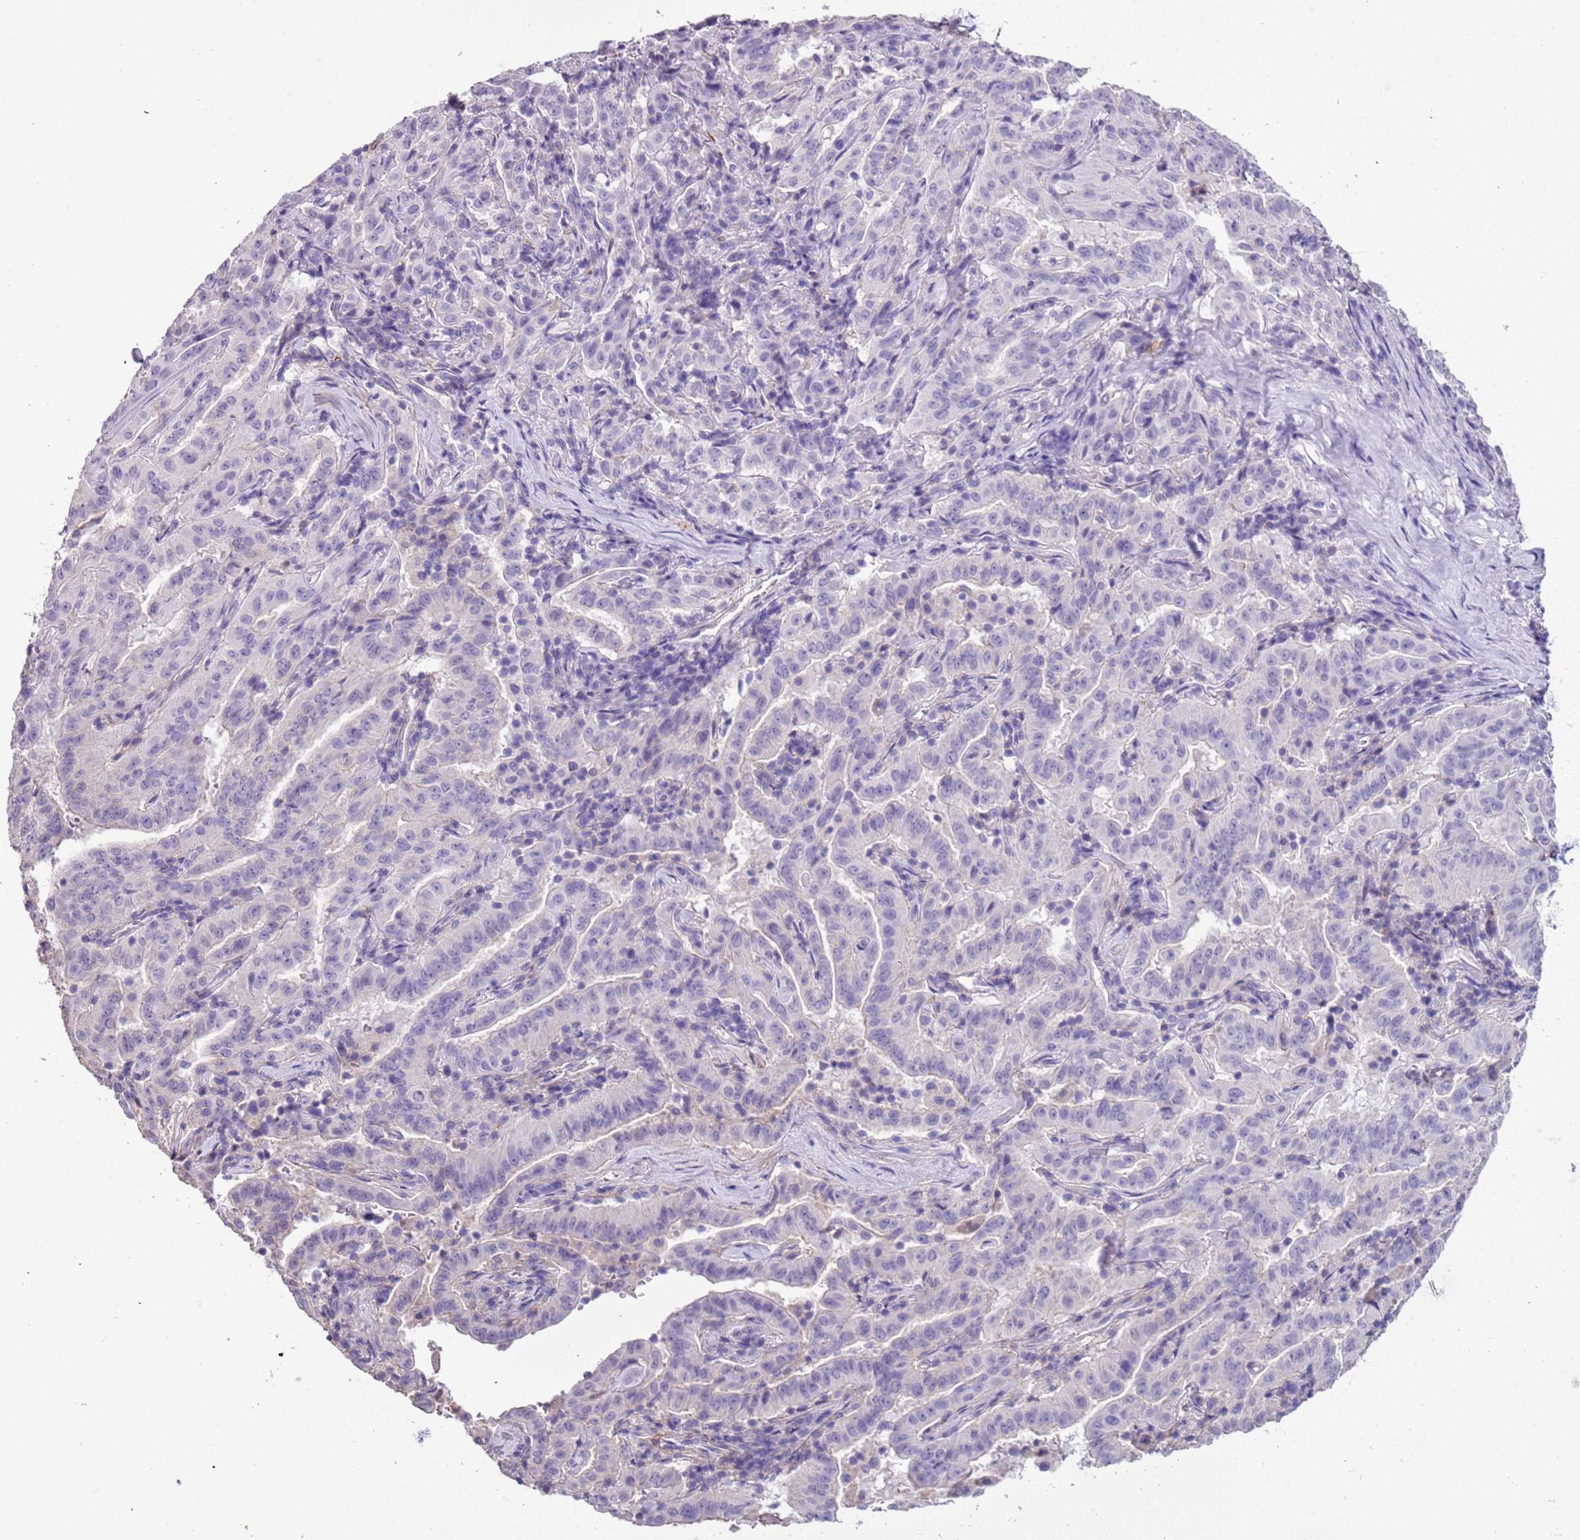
{"staining": {"intensity": "negative", "quantity": "none", "location": "none"}, "tissue": "pancreatic cancer", "cell_type": "Tumor cells", "image_type": "cancer", "snomed": [{"axis": "morphology", "description": "Adenocarcinoma, NOS"}, {"axis": "topography", "description": "Pancreas"}], "caption": "Immunohistochemistry of human pancreatic adenocarcinoma shows no expression in tumor cells.", "gene": "PCGF2", "patient": {"sex": "male", "age": 63}}